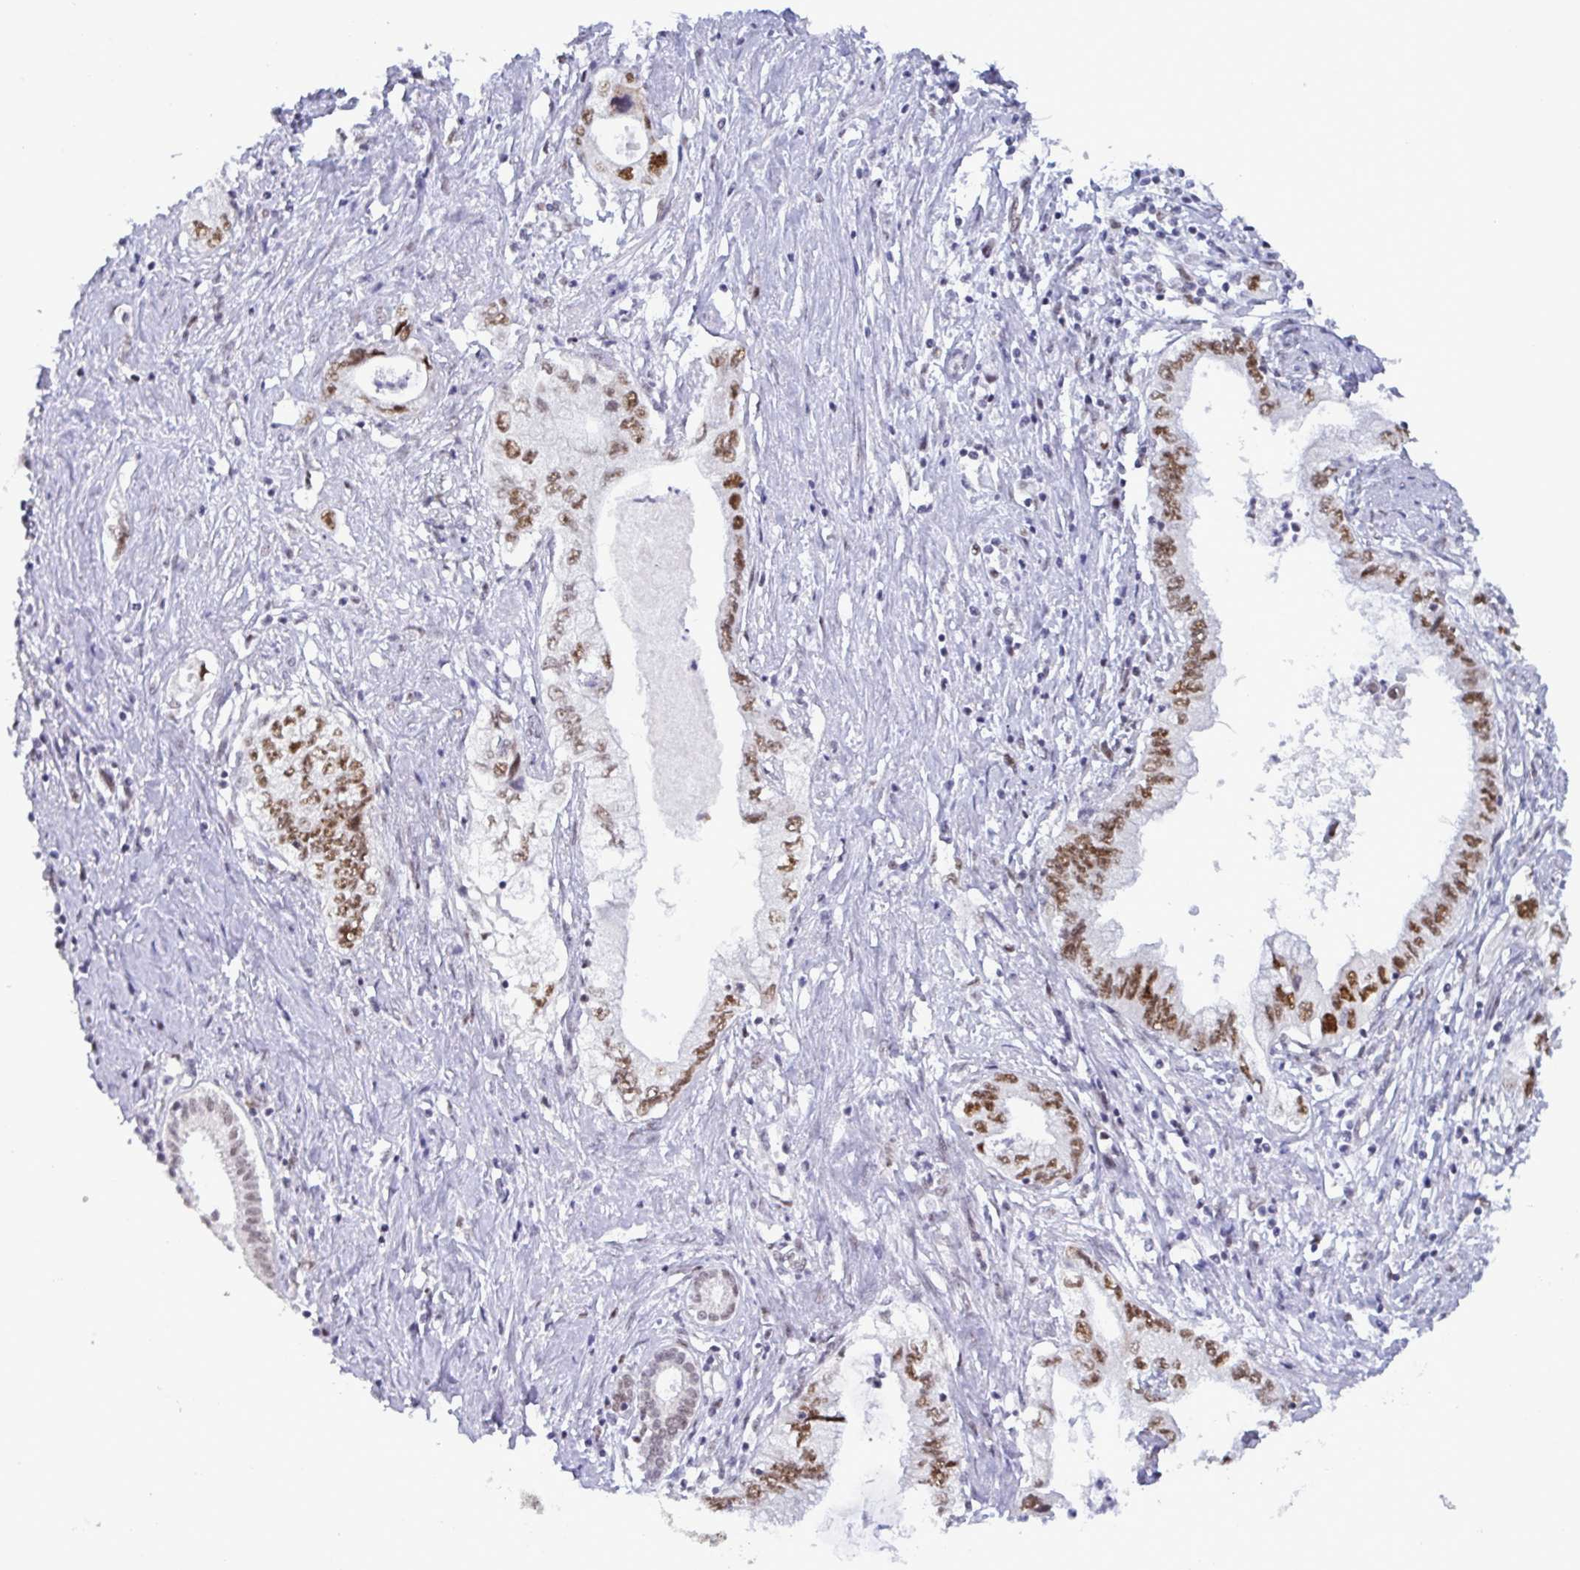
{"staining": {"intensity": "moderate", "quantity": ">75%", "location": "nuclear"}, "tissue": "pancreatic cancer", "cell_type": "Tumor cells", "image_type": "cancer", "snomed": [{"axis": "morphology", "description": "Adenocarcinoma, NOS"}, {"axis": "topography", "description": "Pancreas"}], "caption": "IHC (DAB (3,3'-diaminobenzidine)) staining of adenocarcinoma (pancreatic) demonstrates moderate nuclear protein expression in approximately >75% of tumor cells.", "gene": "PPP1R10", "patient": {"sex": "female", "age": 73}}